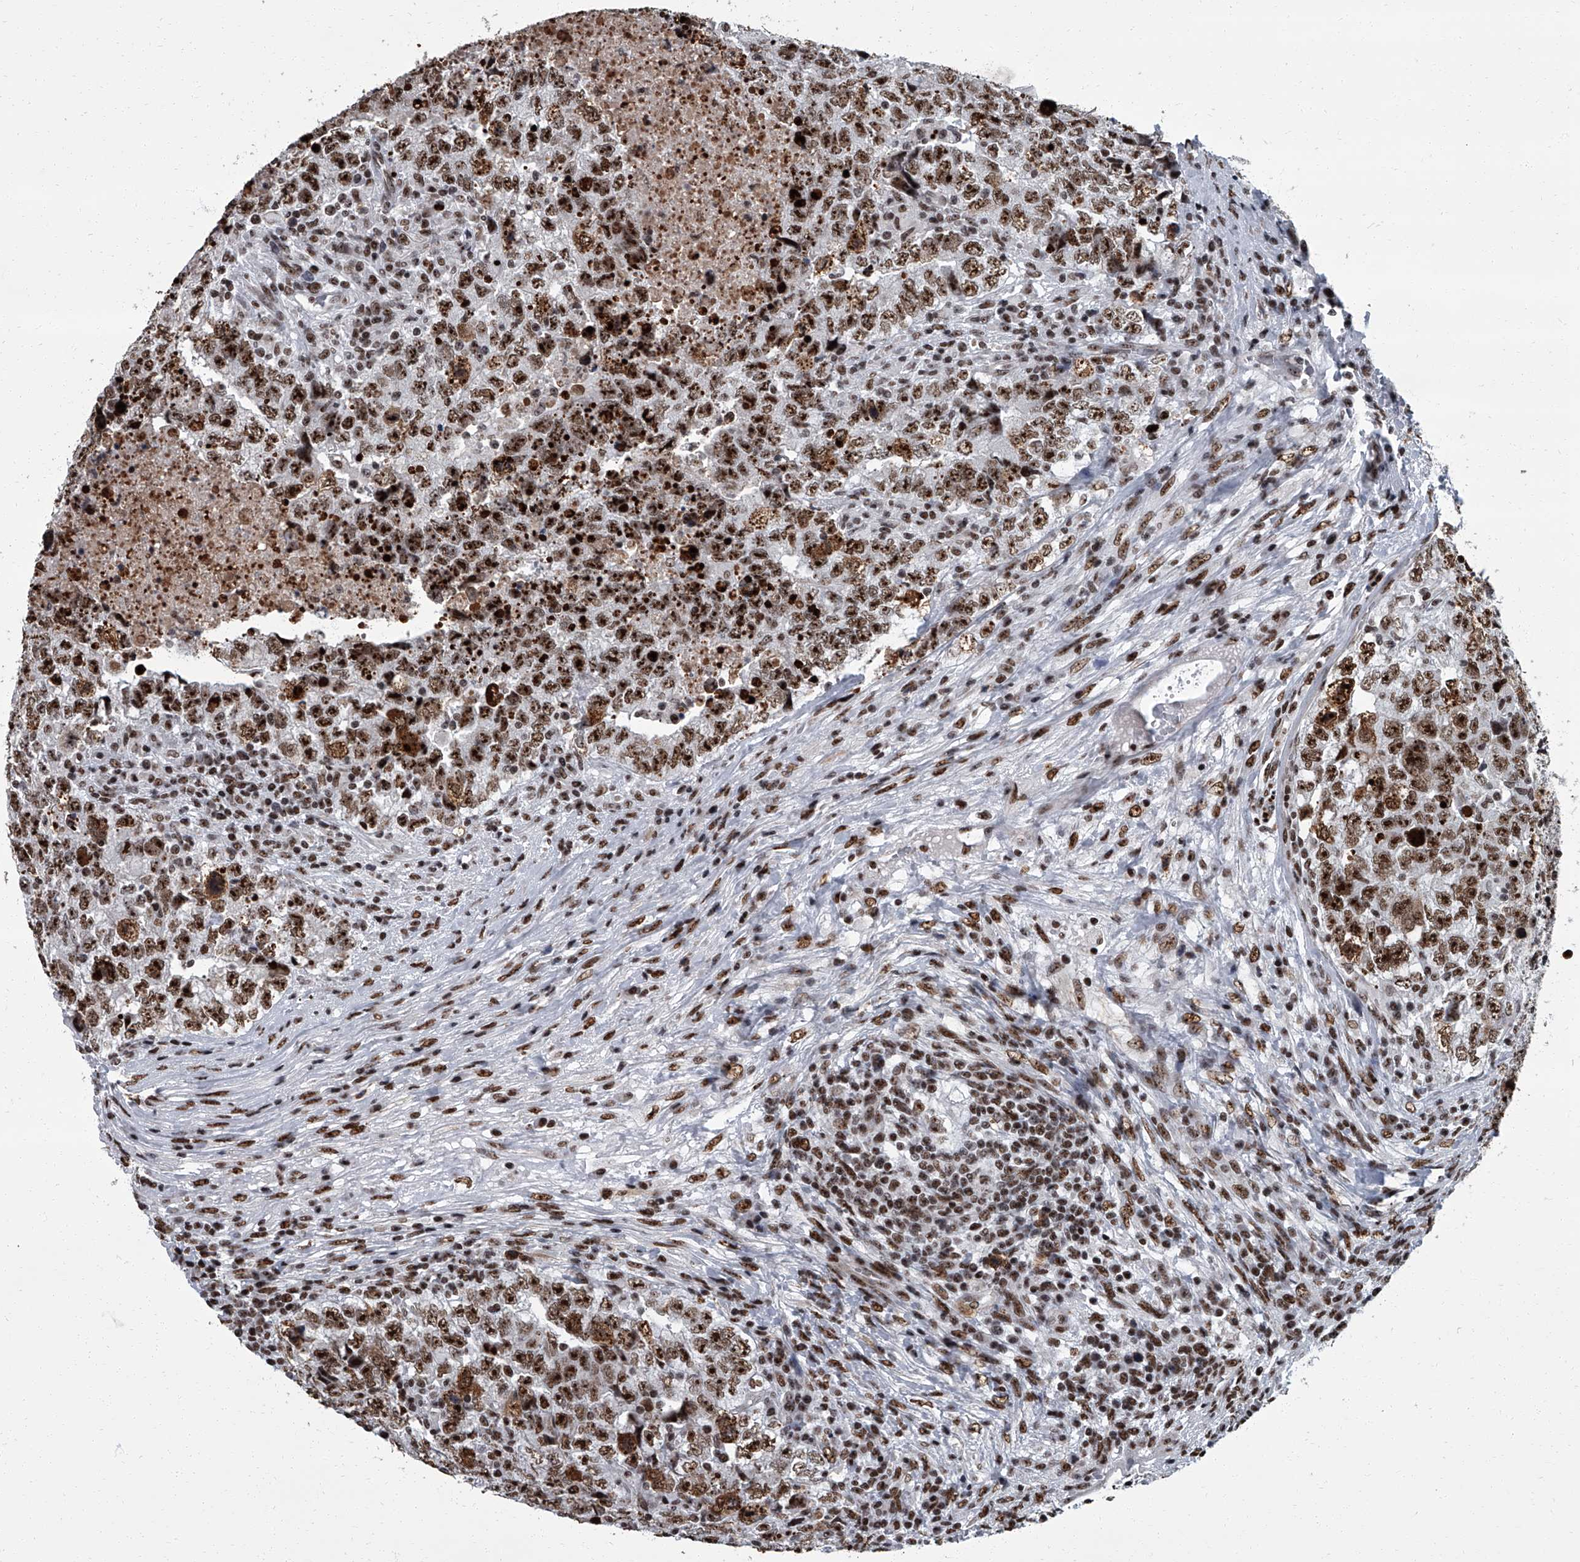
{"staining": {"intensity": "strong", "quantity": ">75%", "location": "nuclear"}, "tissue": "testis cancer", "cell_type": "Tumor cells", "image_type": "cancer", "snomed": [{"axis": "morphology", "description": "Carcinoma, Embryonal, NOS"}, {"axis": "topography", "description": "Testis"}], "caption": "Protein analysis of testis cancer (embryonal carcinoma) tissue reveals strong nuclear staining in approximately >75% of tumor cells. (DAB (3,3'-diaminobenzidine) IHC with brightfield microscopy, high magnification).", "gene": "ZNF518B", "patient": {"sex": "male", "age": 37}}